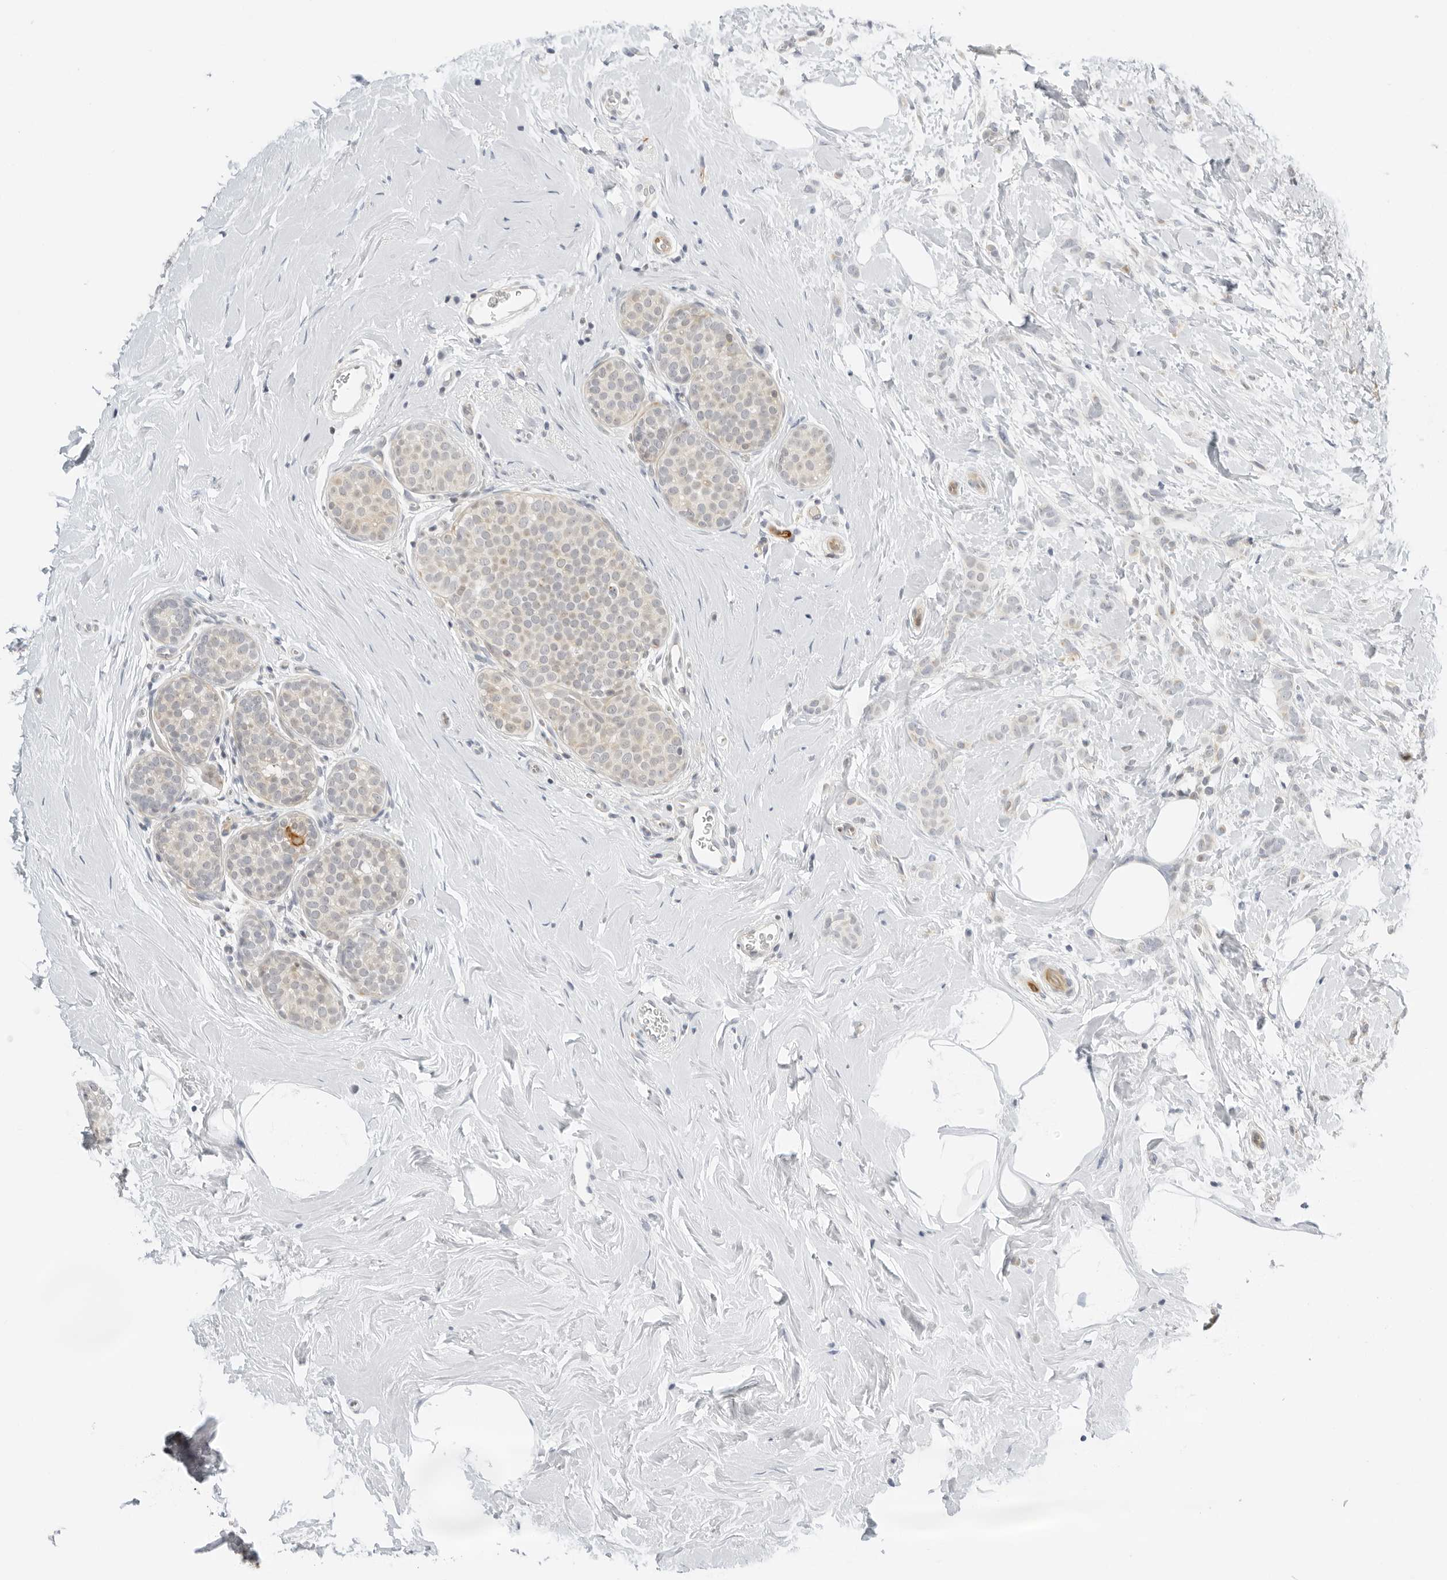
{"staining": {"intensity": "weak", "quantity": "<25%", "location": "cytoplasmic/membranous"}, "tissue": "breast cancer", "cell_type": "Tumor cells", "image_type": "cancer", "snomed": [{"axis": "morphology", "description": "Lobular carcinoma, in situ"}, {"axis": "morphology", "description": "Lobular carcinoma"}, {"axis": "topography", "description": "Breast"}], "caption": "Tumor cells show no significant staining in breast cancer.", "gene": "OSCP1", "patient": {"sex": "female", "age": 41}}